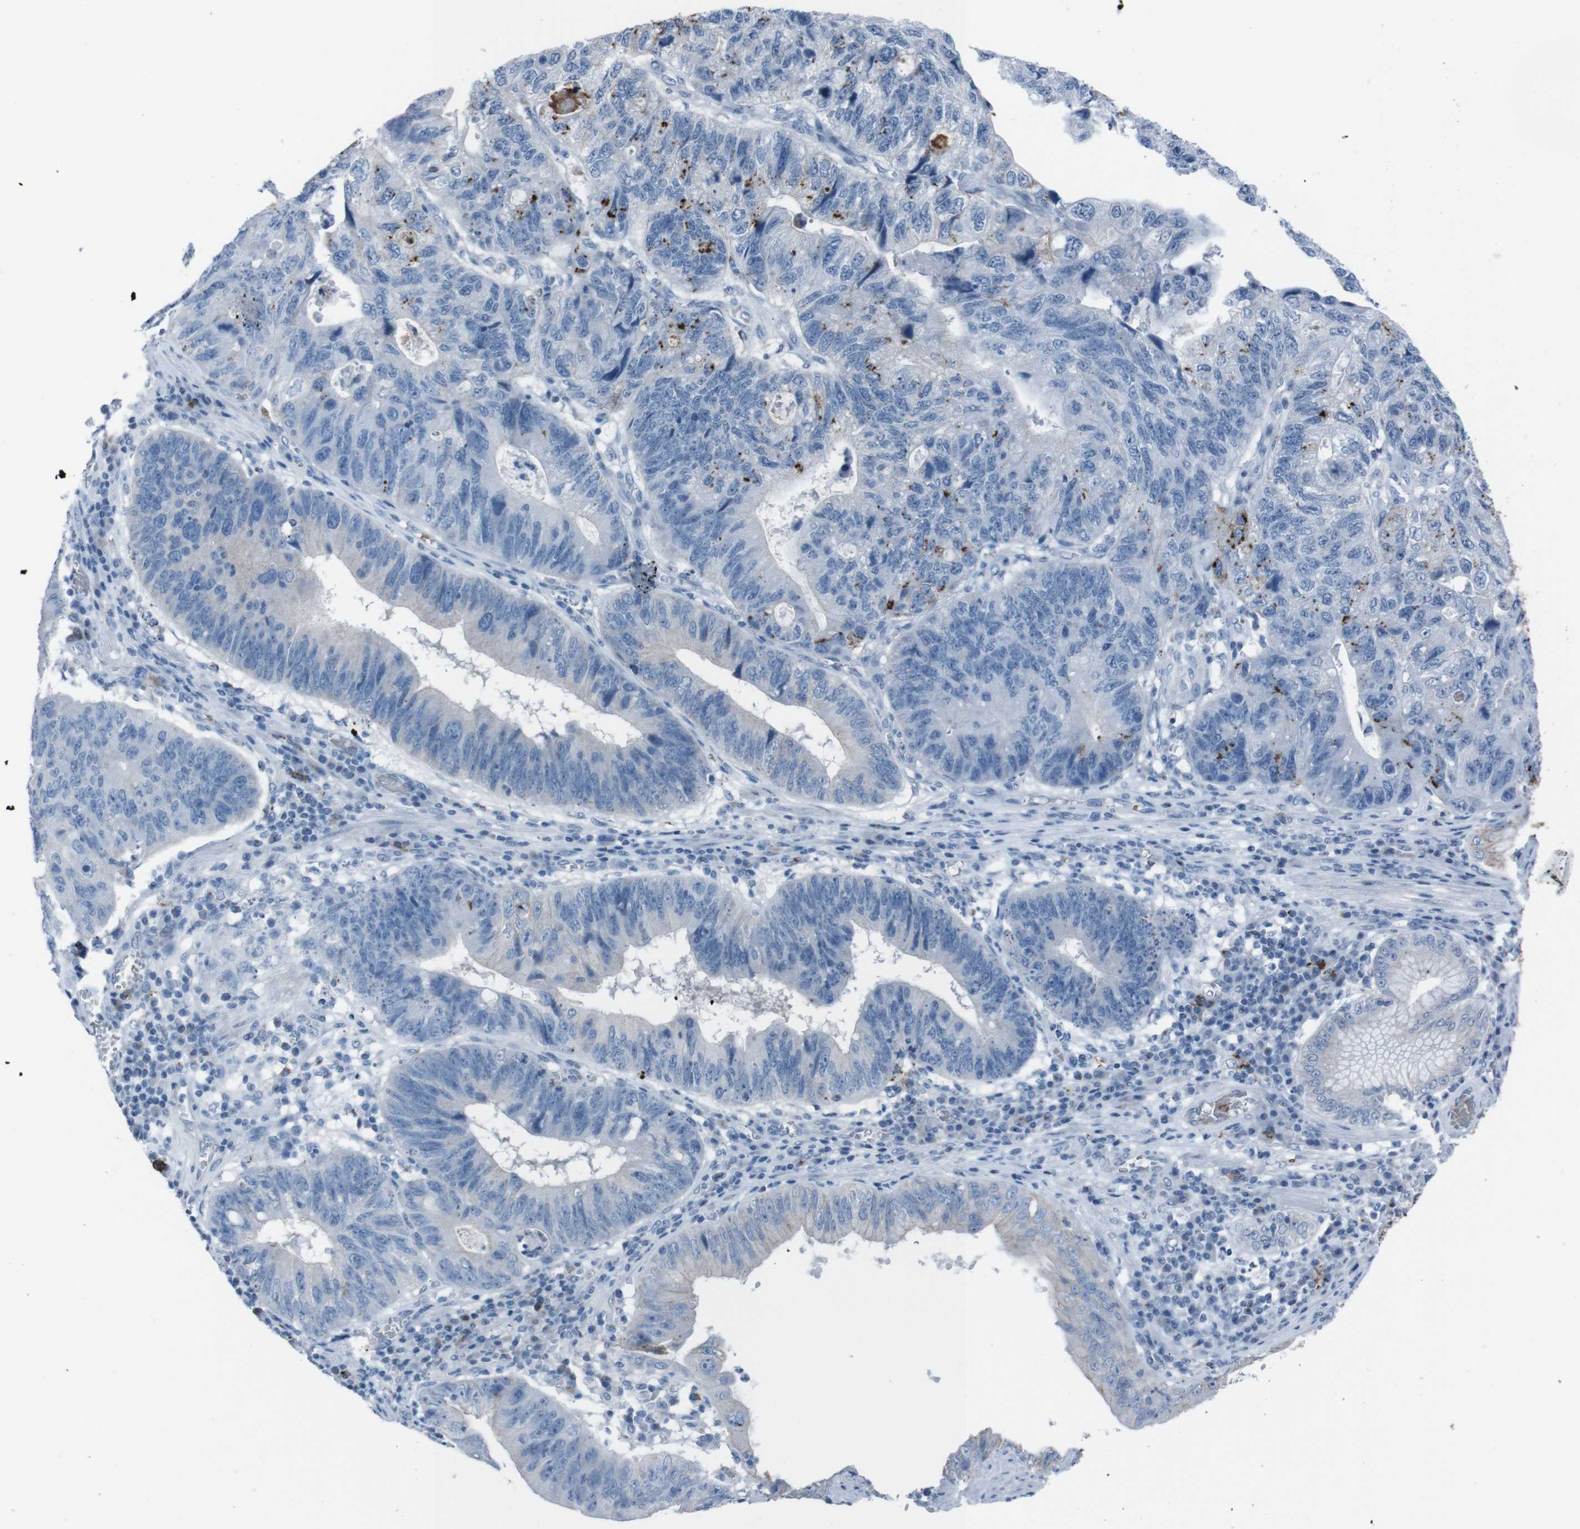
{"staining": {"intensity": "negative", "quantity": "none", "location": "none"}, "tissue": "stomach cancer", "cell_type": "Tumor cells", "image_type": "cancer", "snomed": [{"axis": "morphology", "description": "Adenocarcinoma, NOS"}, {"axis": "topography", "description": "Stomach"}], "caption": "A high-resolution histopathology image shows immunohistochemistry staining of adenocarcinoma (stomach), which demonstrates no significant staining in tumor cells. The staining was performed using DAB to visualize the protein expression in brown, while the nuclei were stained in blue with hematoxylin (Magnification: 20x).", "gene": "ST6GAL1", "patient": {"sex": "male", "age": 59}}